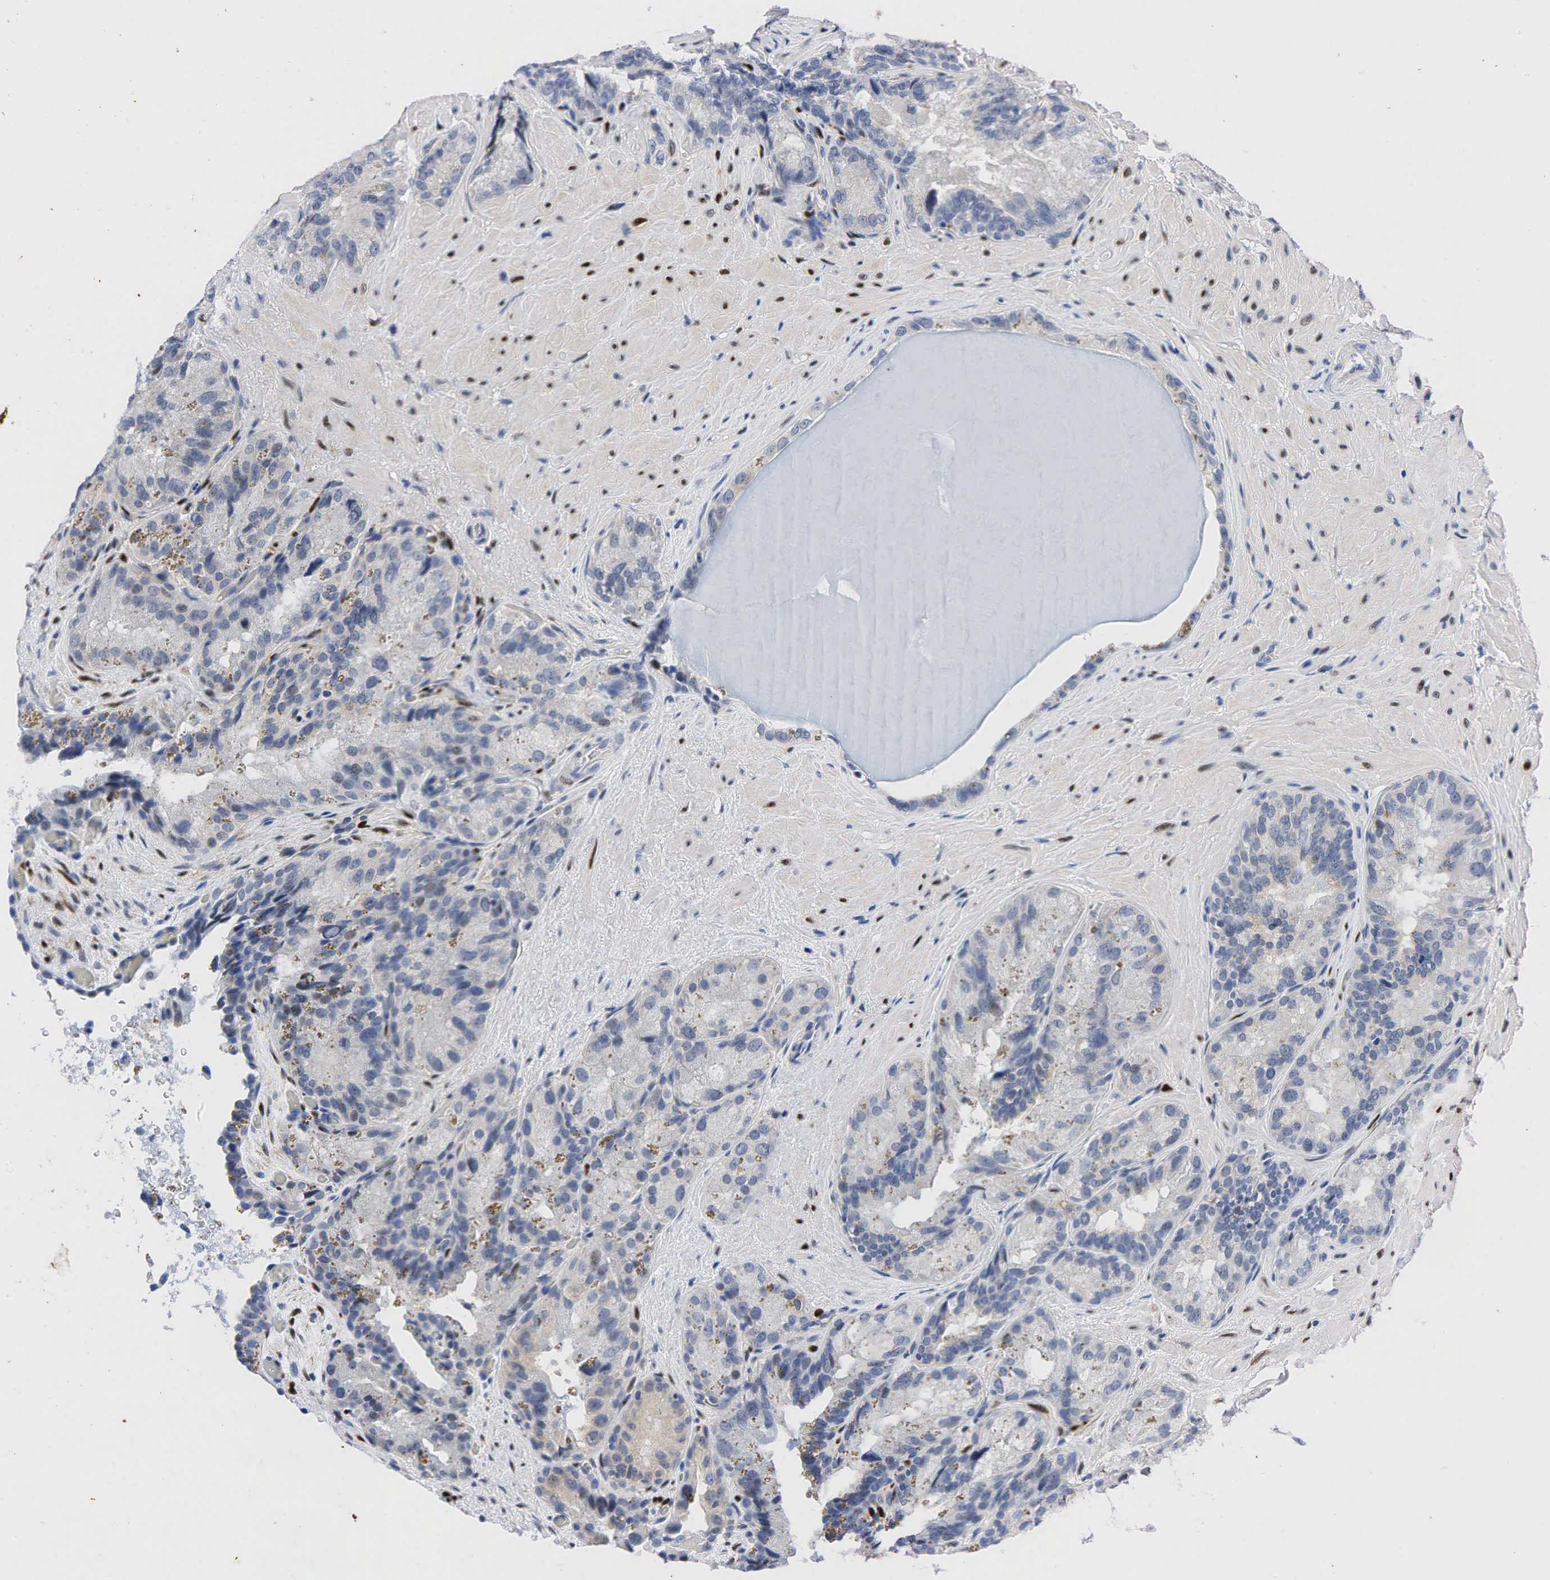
{"staining": {"intensity": "negative", "quantity": "none", "location": "none"}, "tissue": "seminal vesicle", "cell_type": "Glandular cells", "image_type": "normal", "snomed": [{"axis": "morphology", "description": "Normal tissue, NOS"}, {"axis": "topography", "description": "Seminal veicle"}], "caption": "An immunohistochemistry (IHC) micrograph of unremarkable seminal vesicle is shown. There is no staining in glandular cells of seminal vesicle.", "gene": "PGR", "patient": {"sex": "male", "age": 69}}